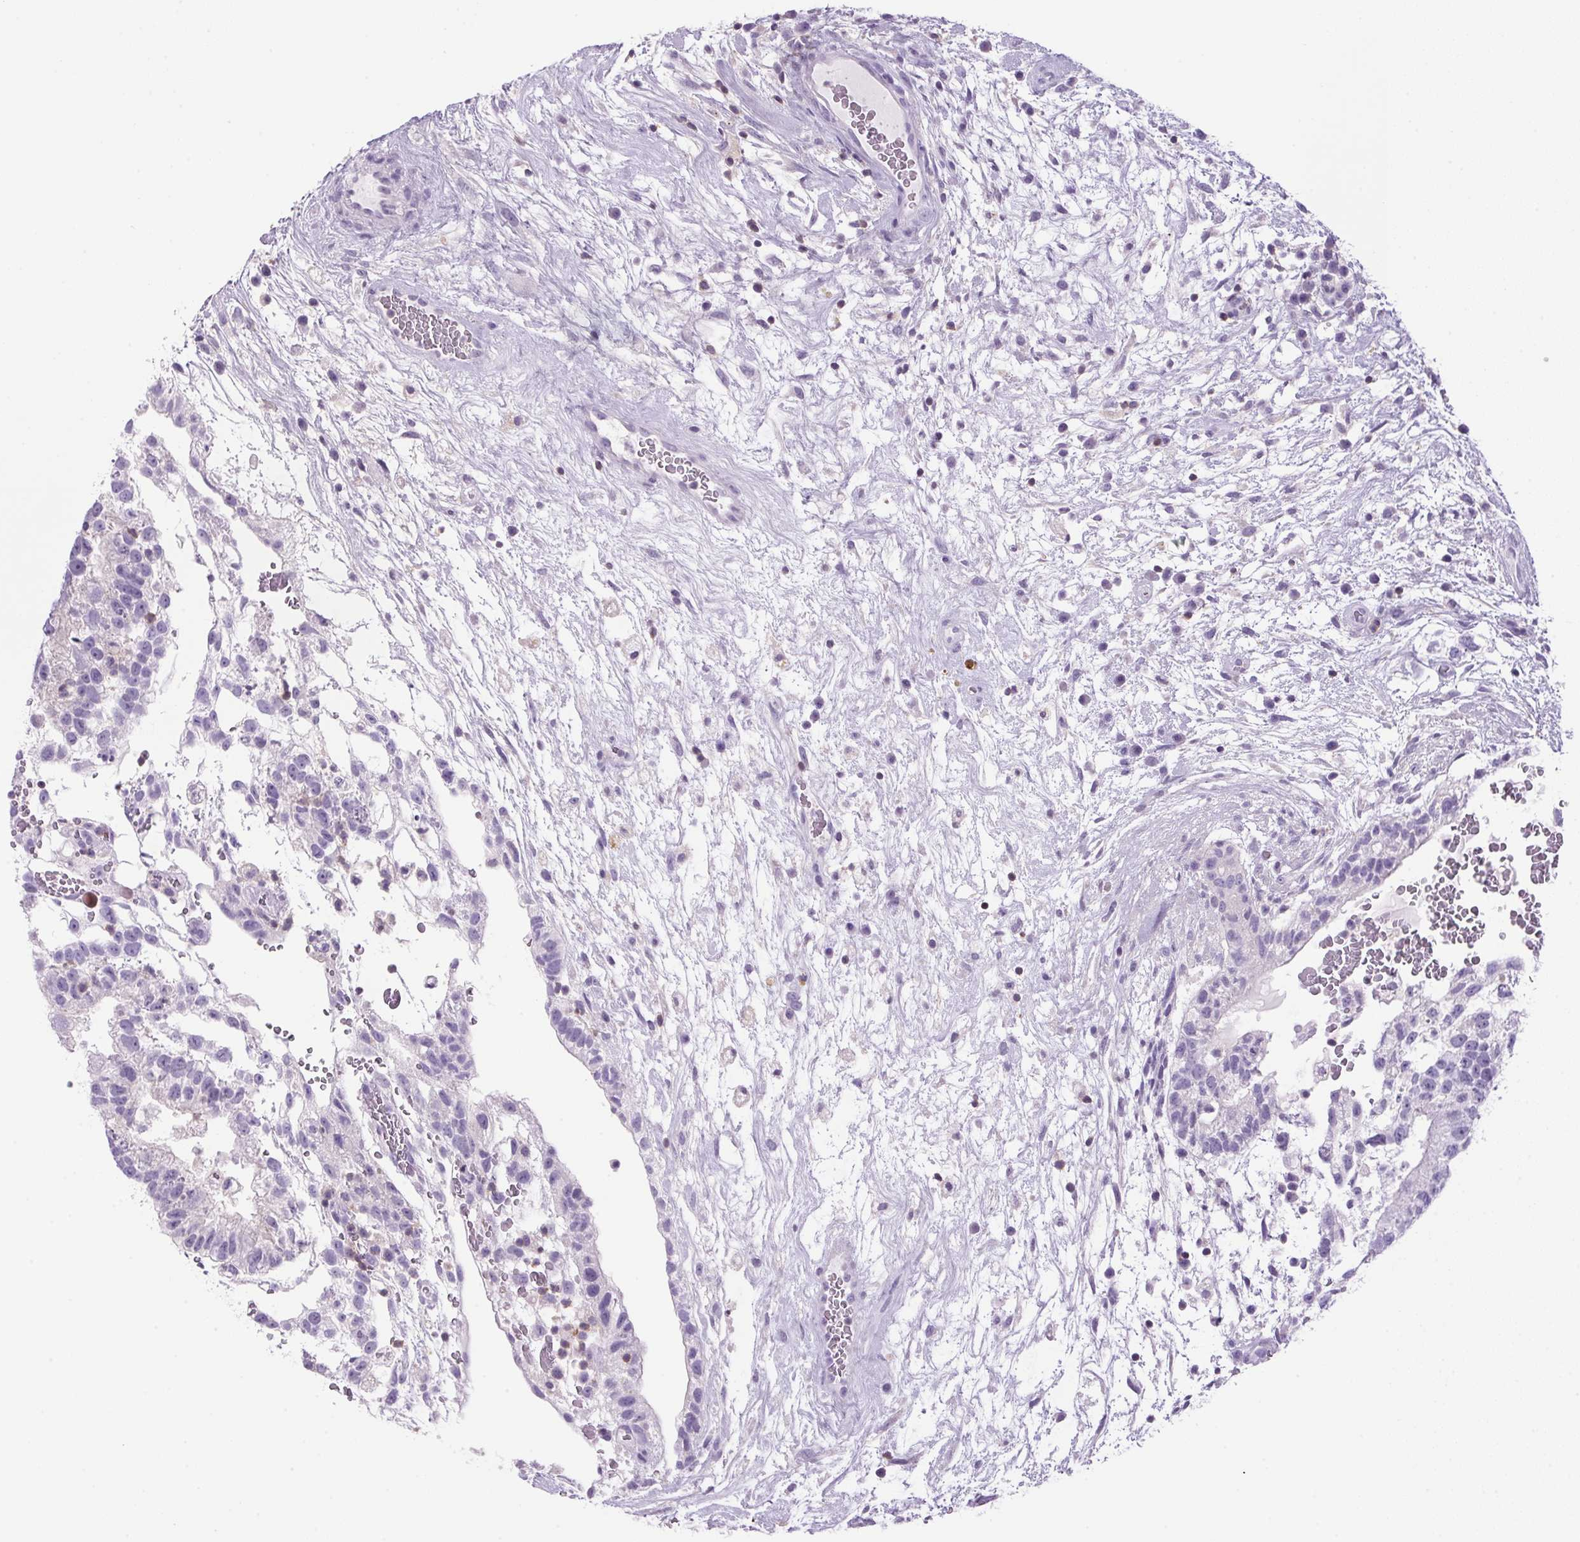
{"staining": {"intensity": "negative", "quantity": "none", "location": "none"}, "tissue": "testis cancer", "cell_type": "Tumor cells", "image_type": "cancer", "snomed": [{"axis": "morphology", "description": "Normal tissue, NOS"}, {"axis": "morphology", "description": "Carcinoma, Embryonal, NOS"}, {"axis": "topography", "description": "Testis"}], "caption": "The IHC micrograph has no significant staining in tumor cells of embryonal carcinoma (testis) tissue.", "gene": "S100A2", "patient": {"sex": "male", "age": 32}}